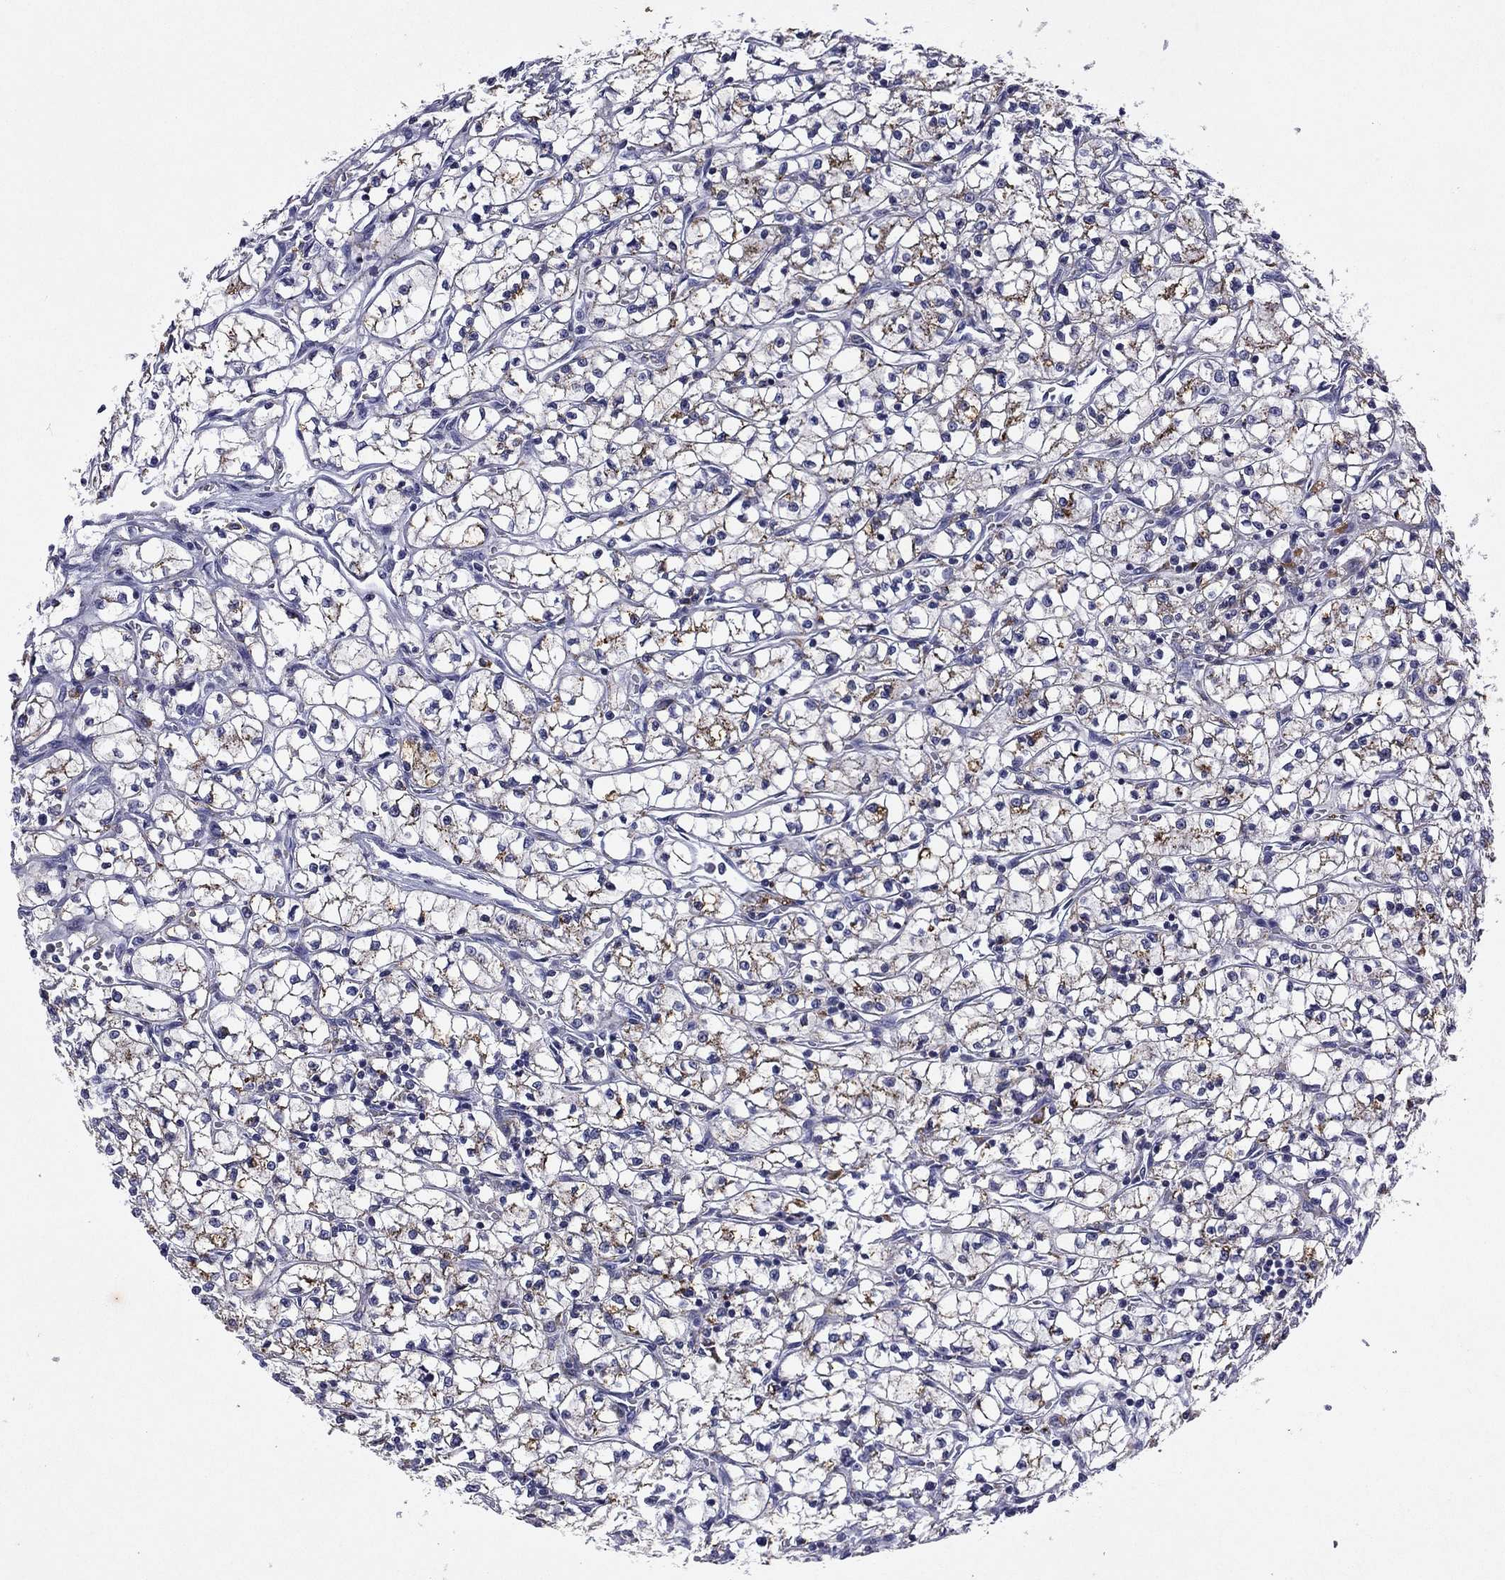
{"staining": {"intensity": "moderate", "quantity": "<25%", "location": "cytoplasmic/membranous"}, "tissue": "renal cancer", "cell_type": "Tumor cells", "image_type": "cancer", "snomed": [{"axis": "morphology", "description": "Adenocarcinoma, NOS"}, {"axis": "topography", "description": "Kidney"}], "caption": "DAB immunohistochemical staining of adenocarcinoma (renal) demonstrates moderate cytoplasmic/membranous protein positivity in about <25% of tumor cells. (IHC, brightfield microscopy, high magnification).", "gene": "MADCAM1", "patient": {"sex": "female", "age": 64}}